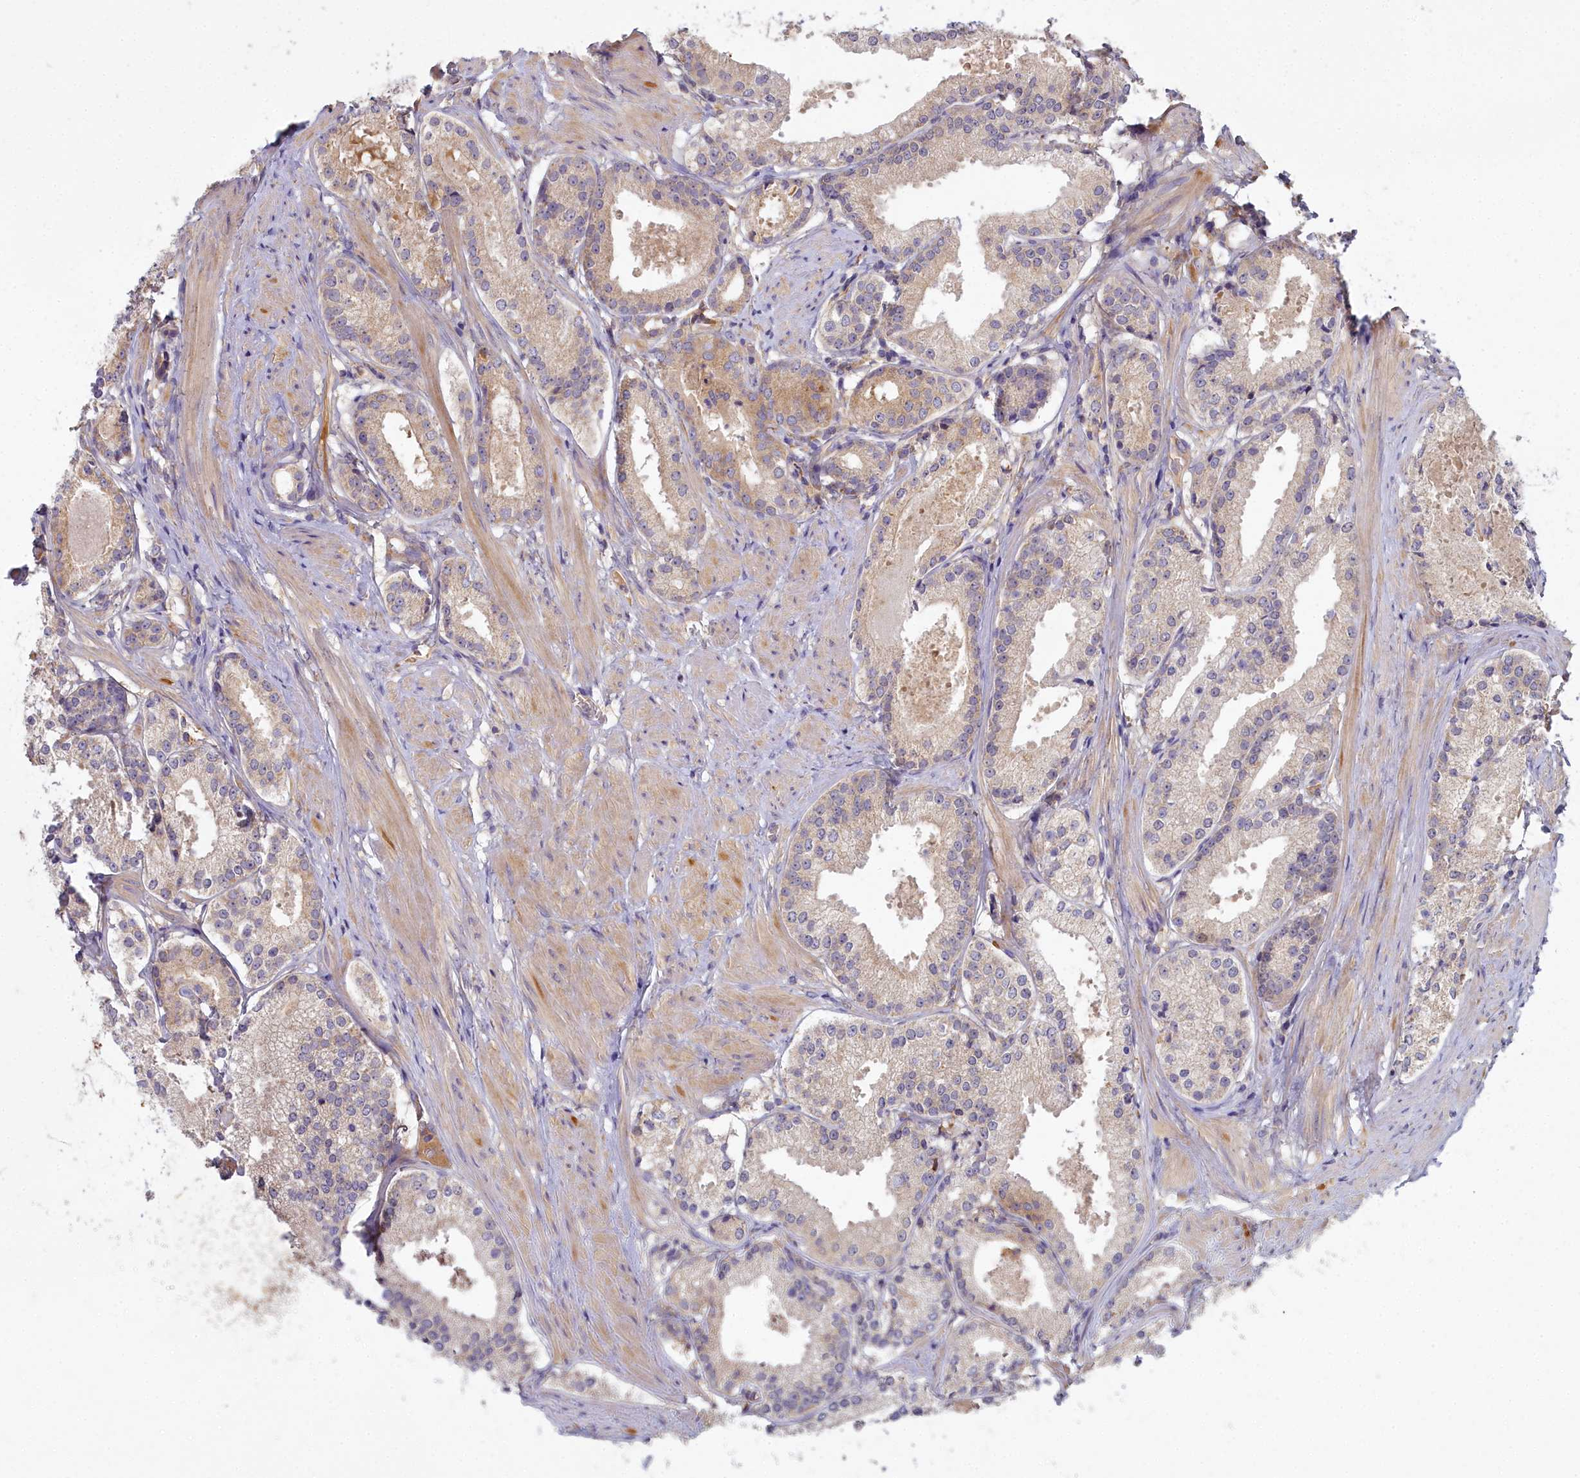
{"staining": {"intensity": "weak", "quantity": "25%-75%", "location": "cytoplasmic/membranous"}, "tissue": "prostate cancer", "cell_type": "Tumor cells", "image_type": "cancer", "snomed": [{"axis": "morphology", "description": "Adenocarcinoma, Low grade"}, {"axis": "topography", "description": "Prostate"}], "caption": "This micrograph reveals prostate low-grade adenocarcinoma stained with immunohistochemistry (IHC) to label a protein in brown. The cytoplasmic/membranous of tumor cells show weak positivity for the protein. Nuclei are counter-stained blue.", "gene": "CCDC167", "patient": {"sex": "male", "age": 57}}